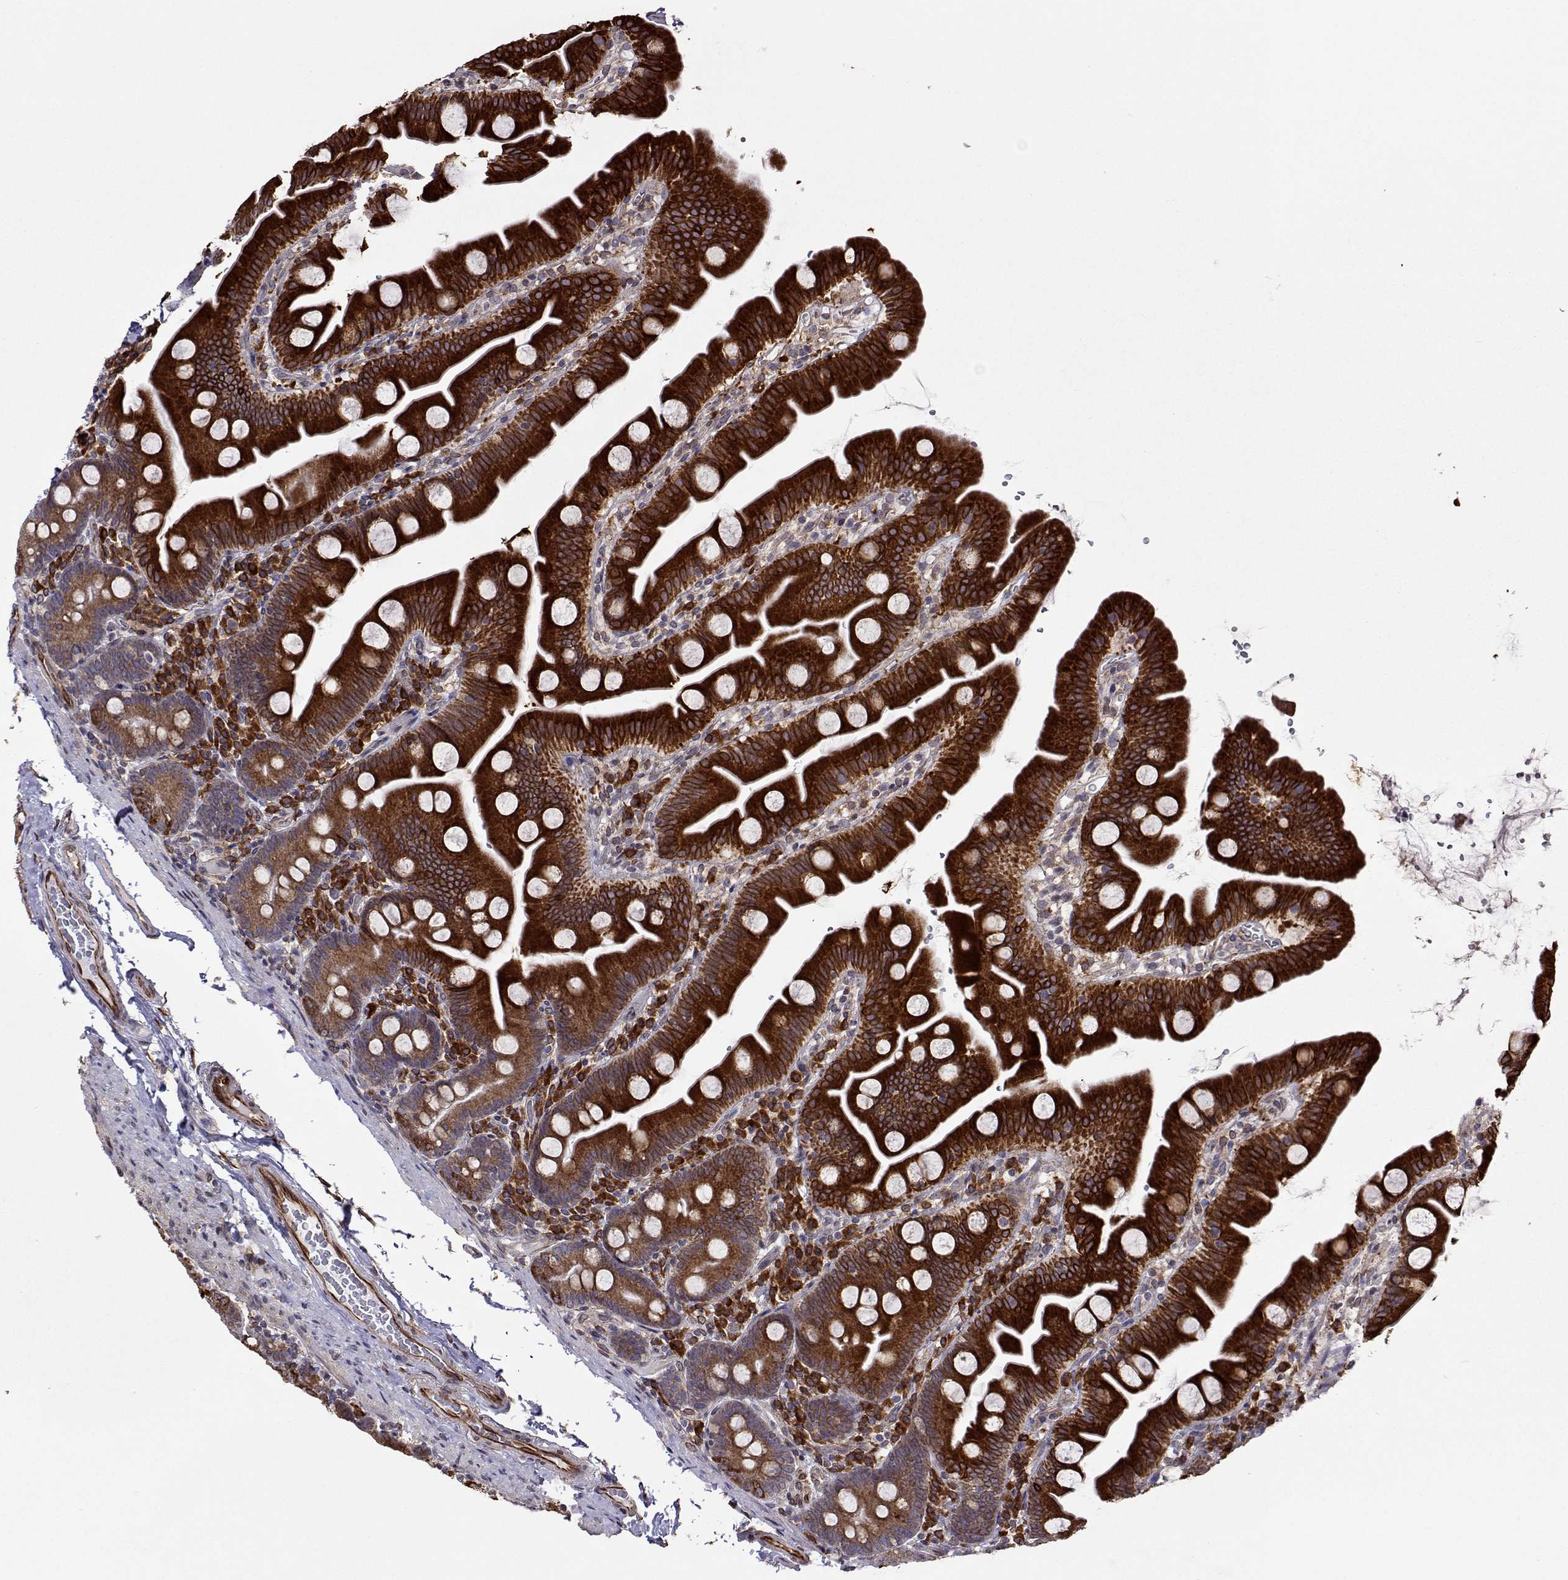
{"staining": {"intensity": "strong", "quantity": ">75%", "location": "cytoplasmic/membranous"}, "tissue": "small intestine", "cell_type": "Glandular cells", "image_type": "normal", "snomed": [{"axis": "morphology", "description": "Normal tissue, NOS"}, {"axis": "topography", "description": "Small intestine"}], "caption": "Protein staining of normal small intestine demonstrates strong cytoplasmic/membranous expression in approximately >75% of glandular cells. (DAB IHC with brightfield microscopy, high magnification).", "gene": "PGRMC2", "patient": {"sex": "female", "age": 68}}